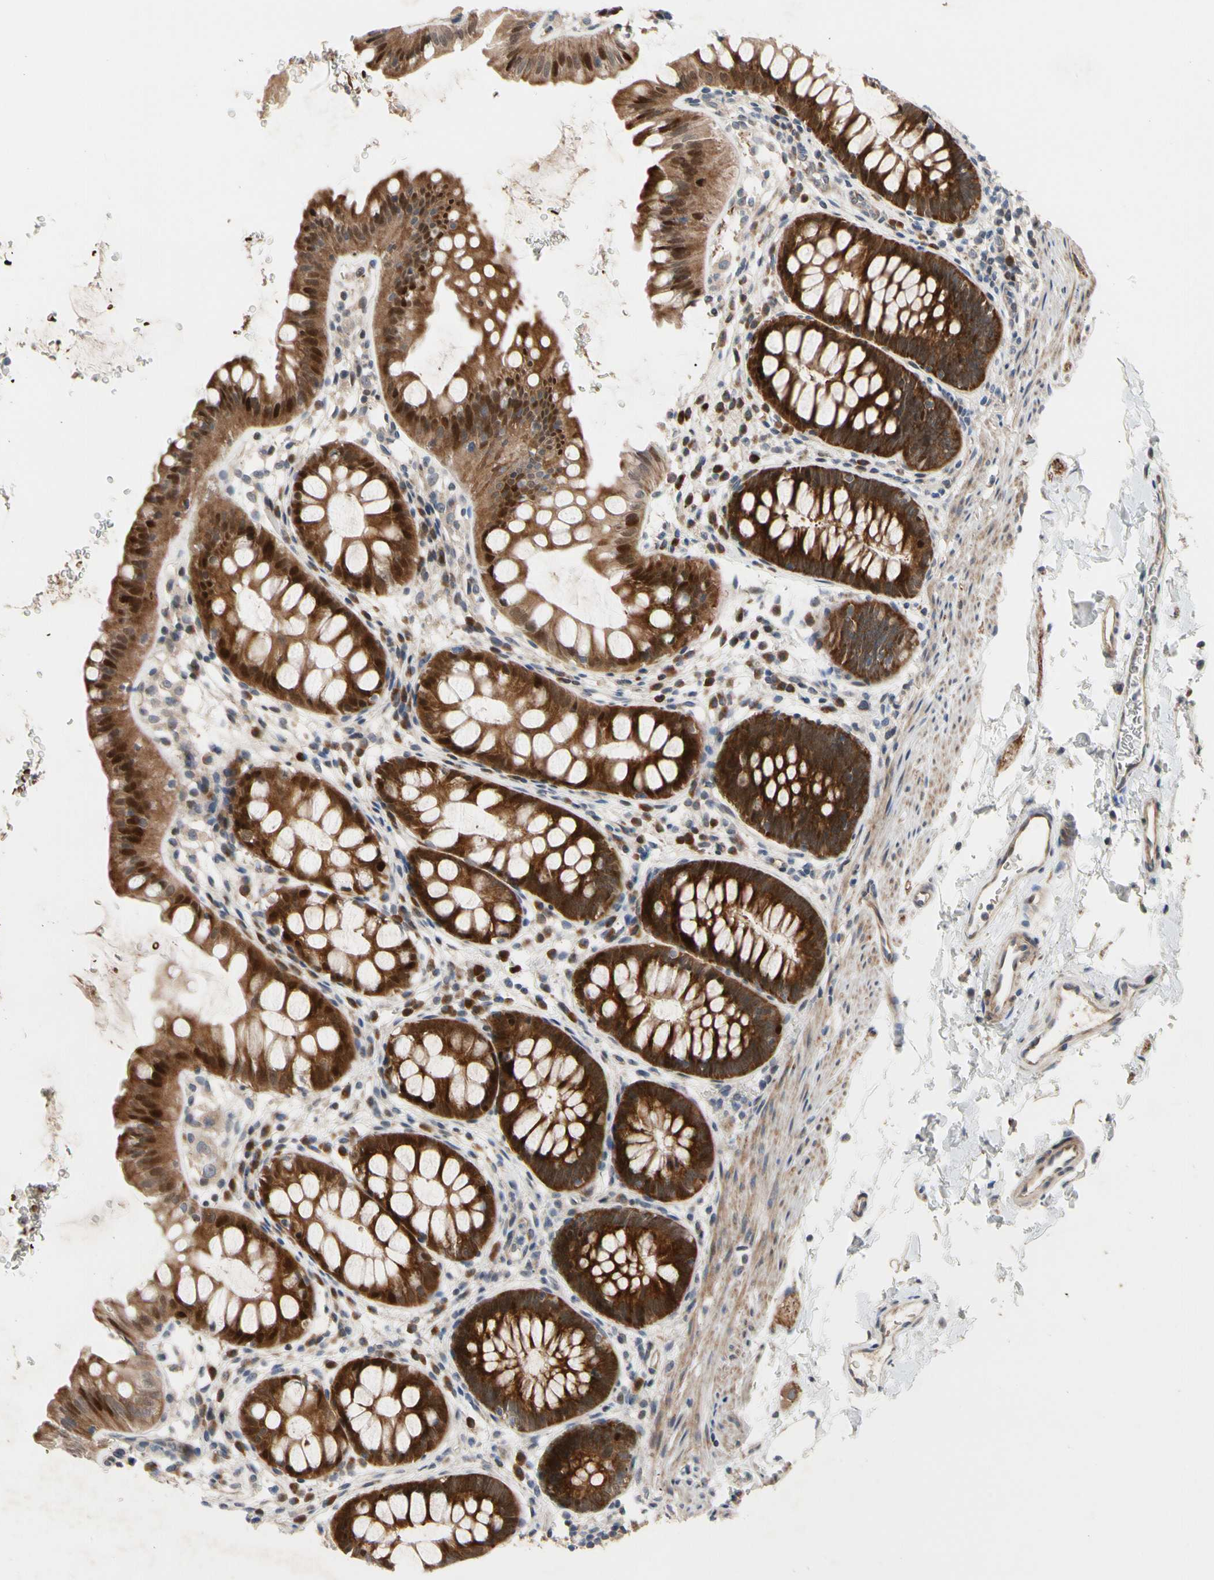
{"staining": {"intensity": "strong", "quantity": ">75%", "location": "cytoplasmic/membranous,nuclear"}, "tissue": "rectum", "cell_type": "Glandular cells", "image_type": "normal", "snomed": [{"axis": "morphology", "description": "Normal tissue, NOS"}, {"axis": "topography", "description": "Rectum"}], "caption": "Immunohistochemistry of normal rectum exhibits high levels of strong cytoplasmic/membranous,nuclear positivity in about >75% of glandular cells. Nuclei are stained in blue.", "gene": "HMGCR", "patient": {"sex": "female", "age": 24}}